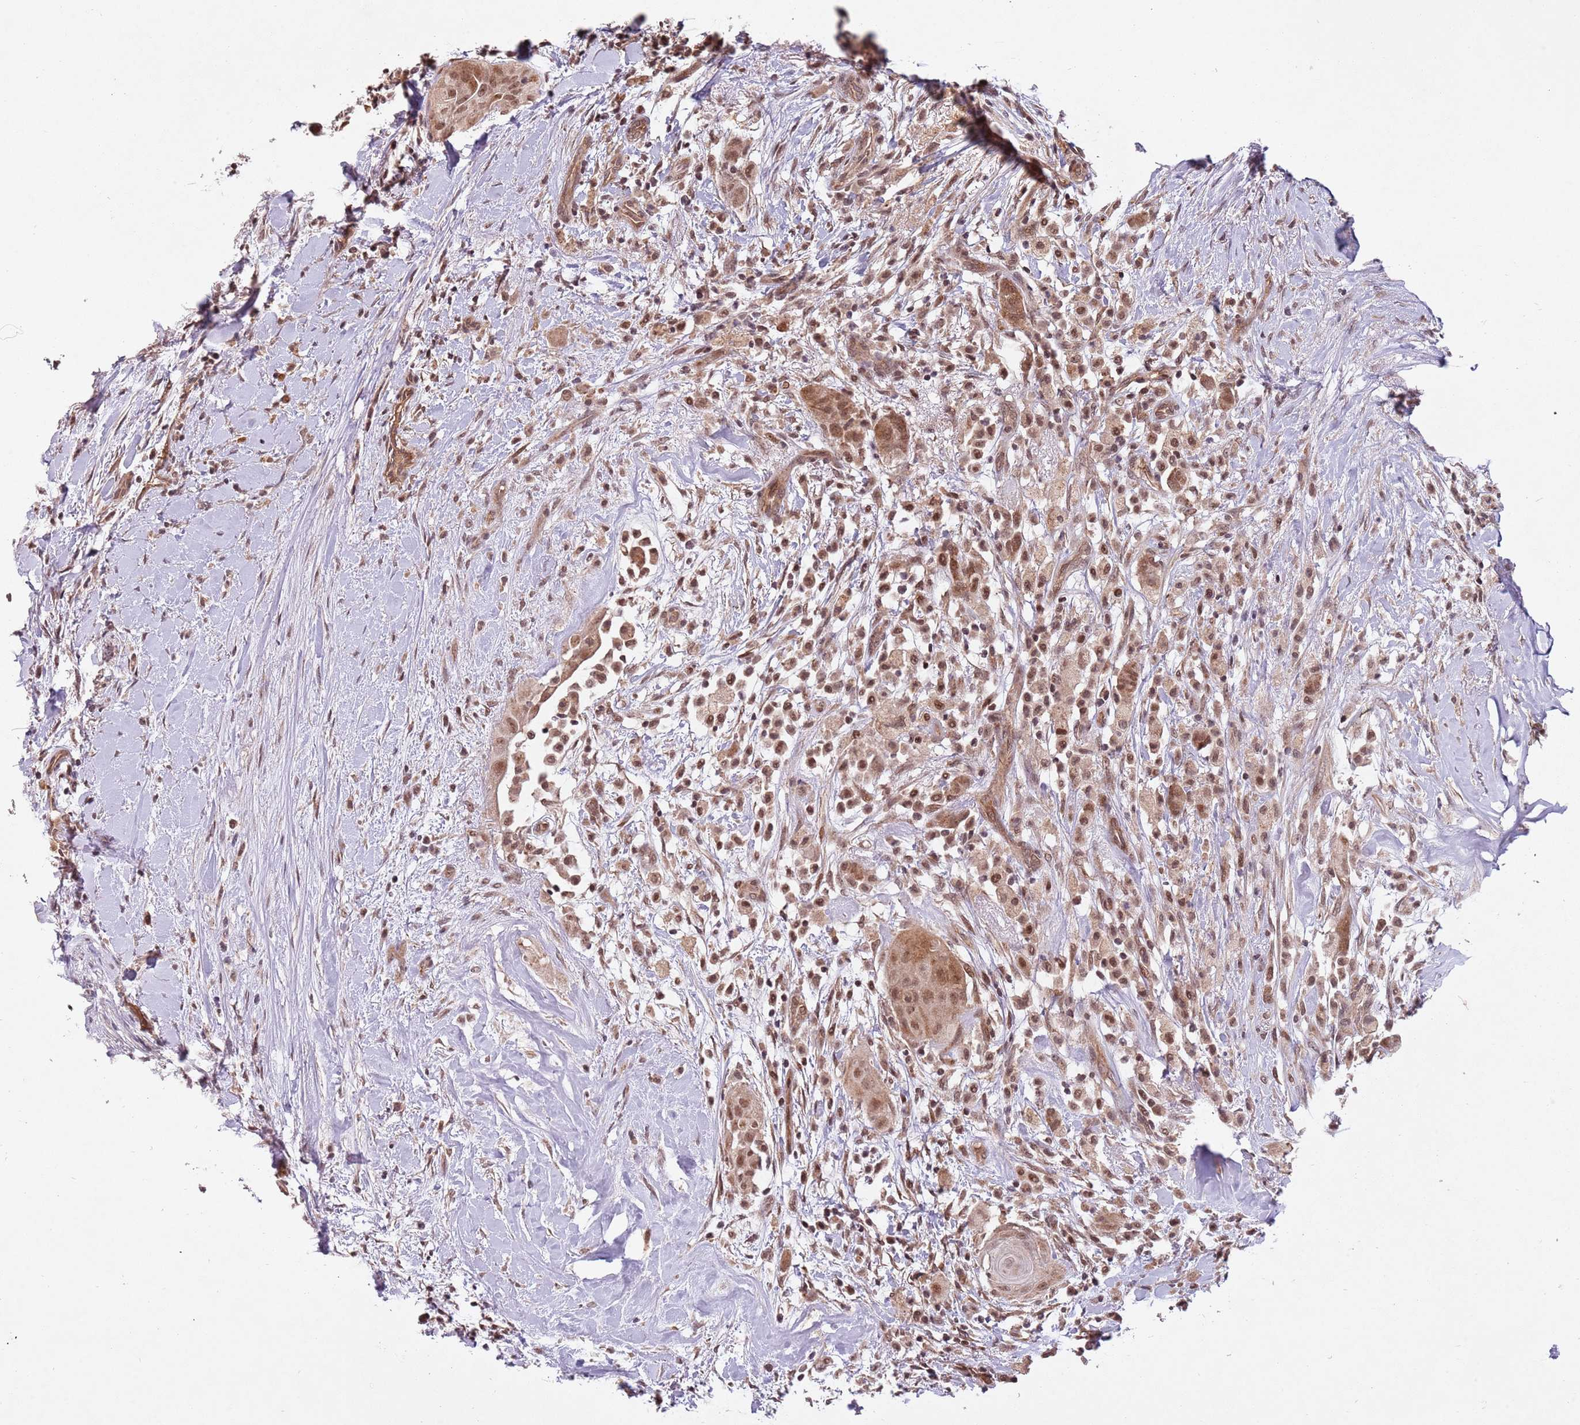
{"staining": {"intensity": "moderate", "quantity": ">75%", "location": "cytoplasmic/membranous,nuclear"}, "tissue": "thyroid cancer", "cell_type": "Tumor cells", "image_type": "cancer", "snomed": [{"axis": "morphology", "description": "Normal tissue, NOS"}, {"axis": "morphology", "description": "Papillary adenocarcinoma, NOS"}, {"axis": "topography", "description": "Thyroid gland"}], "caption": "Thyroid cancer stained with DAB immunohistochemistry (IHC) demonstrates medium levels of moderate cytoplasmic/membranous and nuclear positivity in about >75% of tumor cells. Using DAB (3,3'-diaminobenzidine) (brown) and hematoxylin (blue) stains, captured at high magnification using brightfield microscopy.", "gene": "SUDS3", "patient": {"sex": "female", "age": 59}}